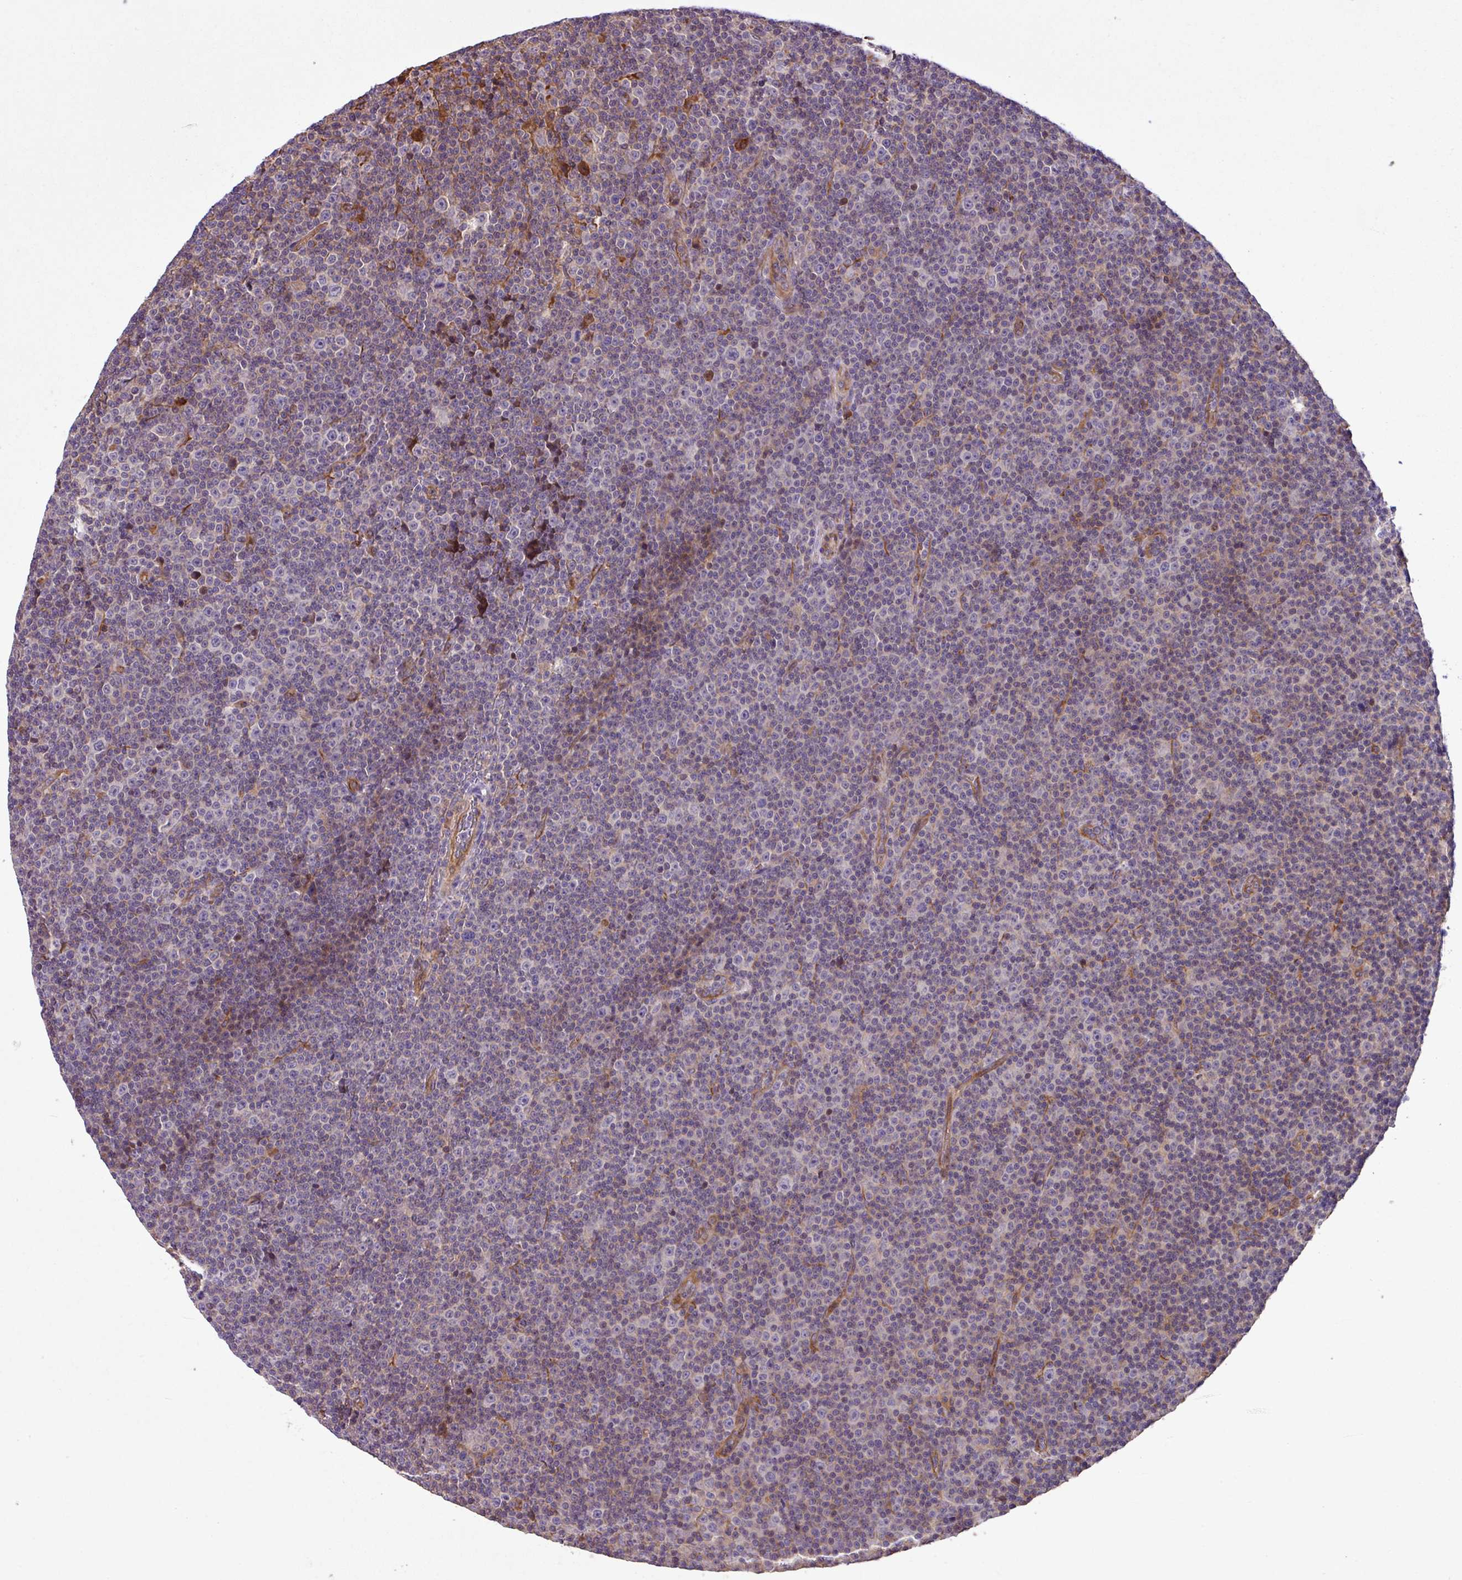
{"staining": {"intensity": "negative", "quantity": "none", "location": "none"}, "tissue": "lymphoma", "cell_type": "Tumor cells", "image_type": "cancer", "snomed": [{"axis": "morphology", "description": "Malignant lymphoma, non-Hodgkin's type, Low grade"}, {"axis": "topography", "description": "Lymph node"}], "caption": "High magnification brightfield microscopy of malignant lymphoma, non-Hodgkin's type (low-grade) stained with DAB (3,3'-diaminobenzidine) (brown) and counterstained with hematoxylin (blue): tumor cells show no significant staining.", "gene": "ZNF266", "patient": {"sex": "female", "age": 67}}